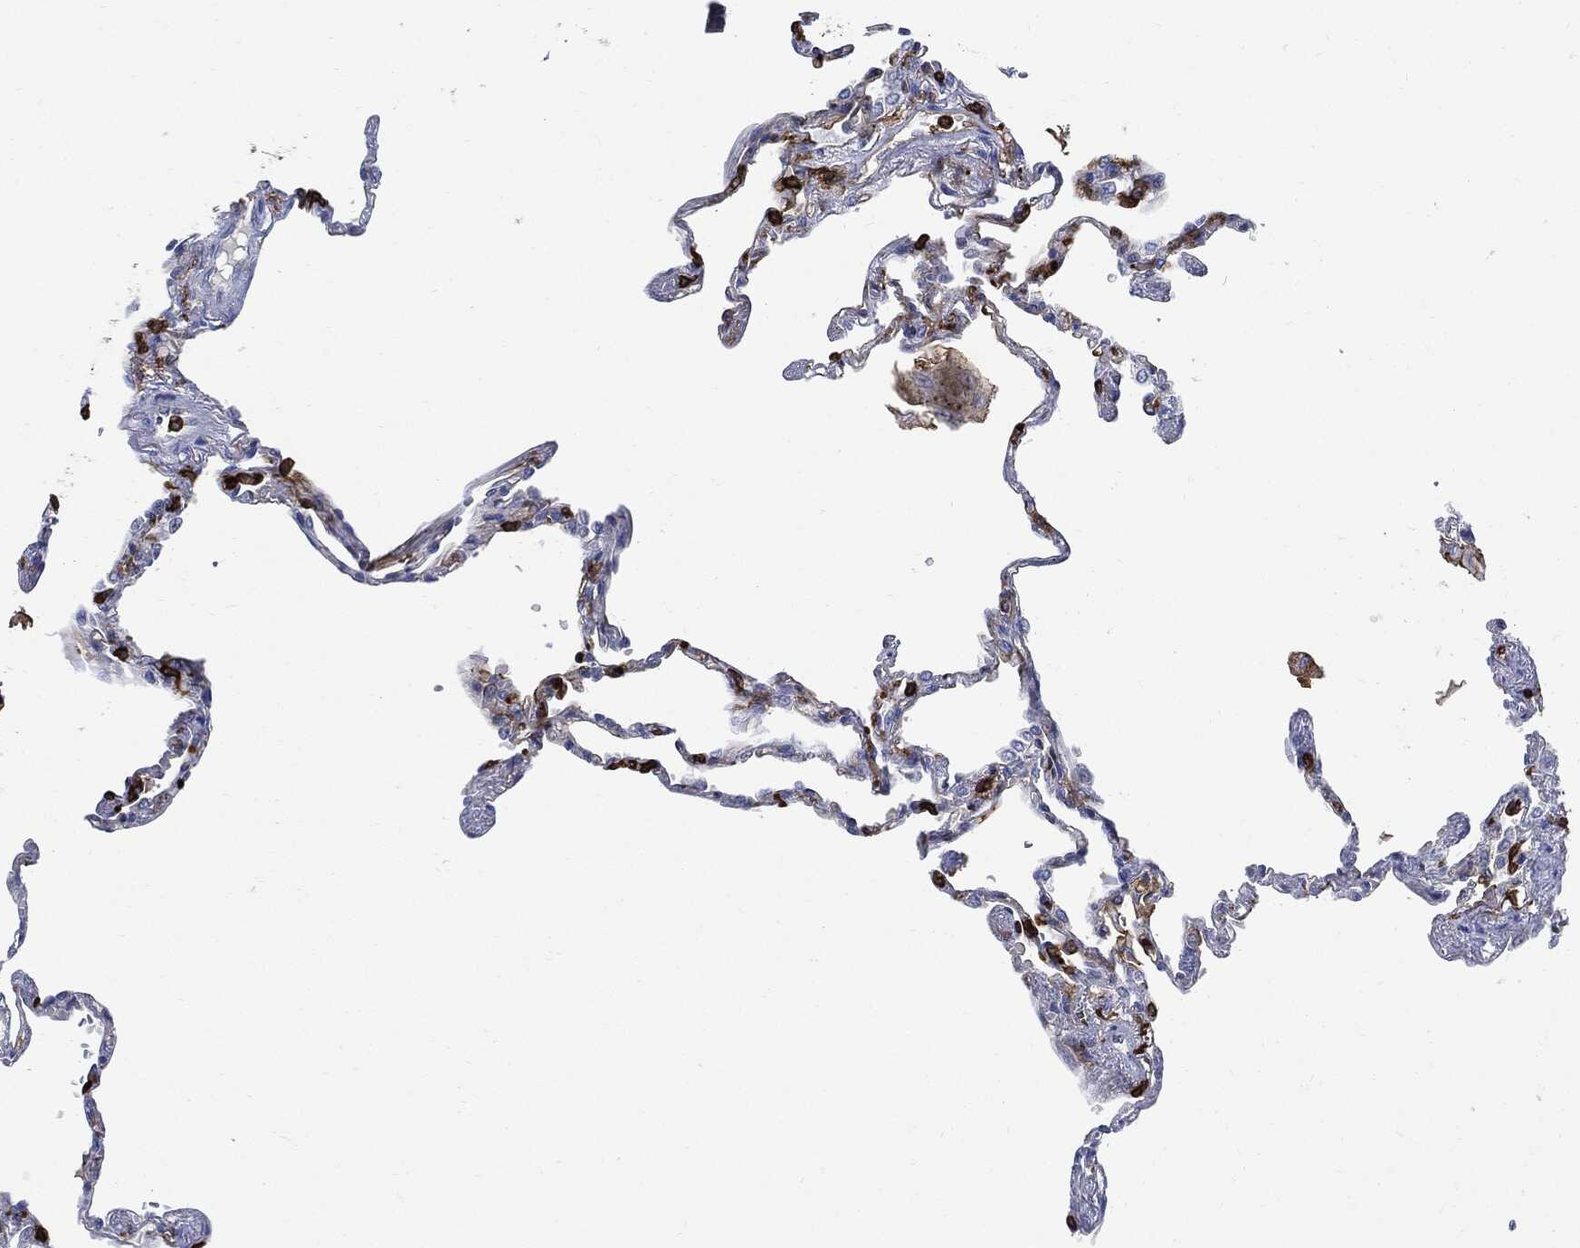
{"staining": {"intensity": "negative", "quantity": "none", "location": "none"}, "tissue": "lung", "cell_type": "Alveolar cells", "image_type": "normal", "snomed": [{"axis": "morphology", "description": "Normal tissue, NOS"}, {"axis": "topography", "description": "Lung"}], "caption": "IHC of benign lung exhibits no expression in alveolar cells.", "gene": "PTPRC", "patient": {"sex": "male", "age": 78}}